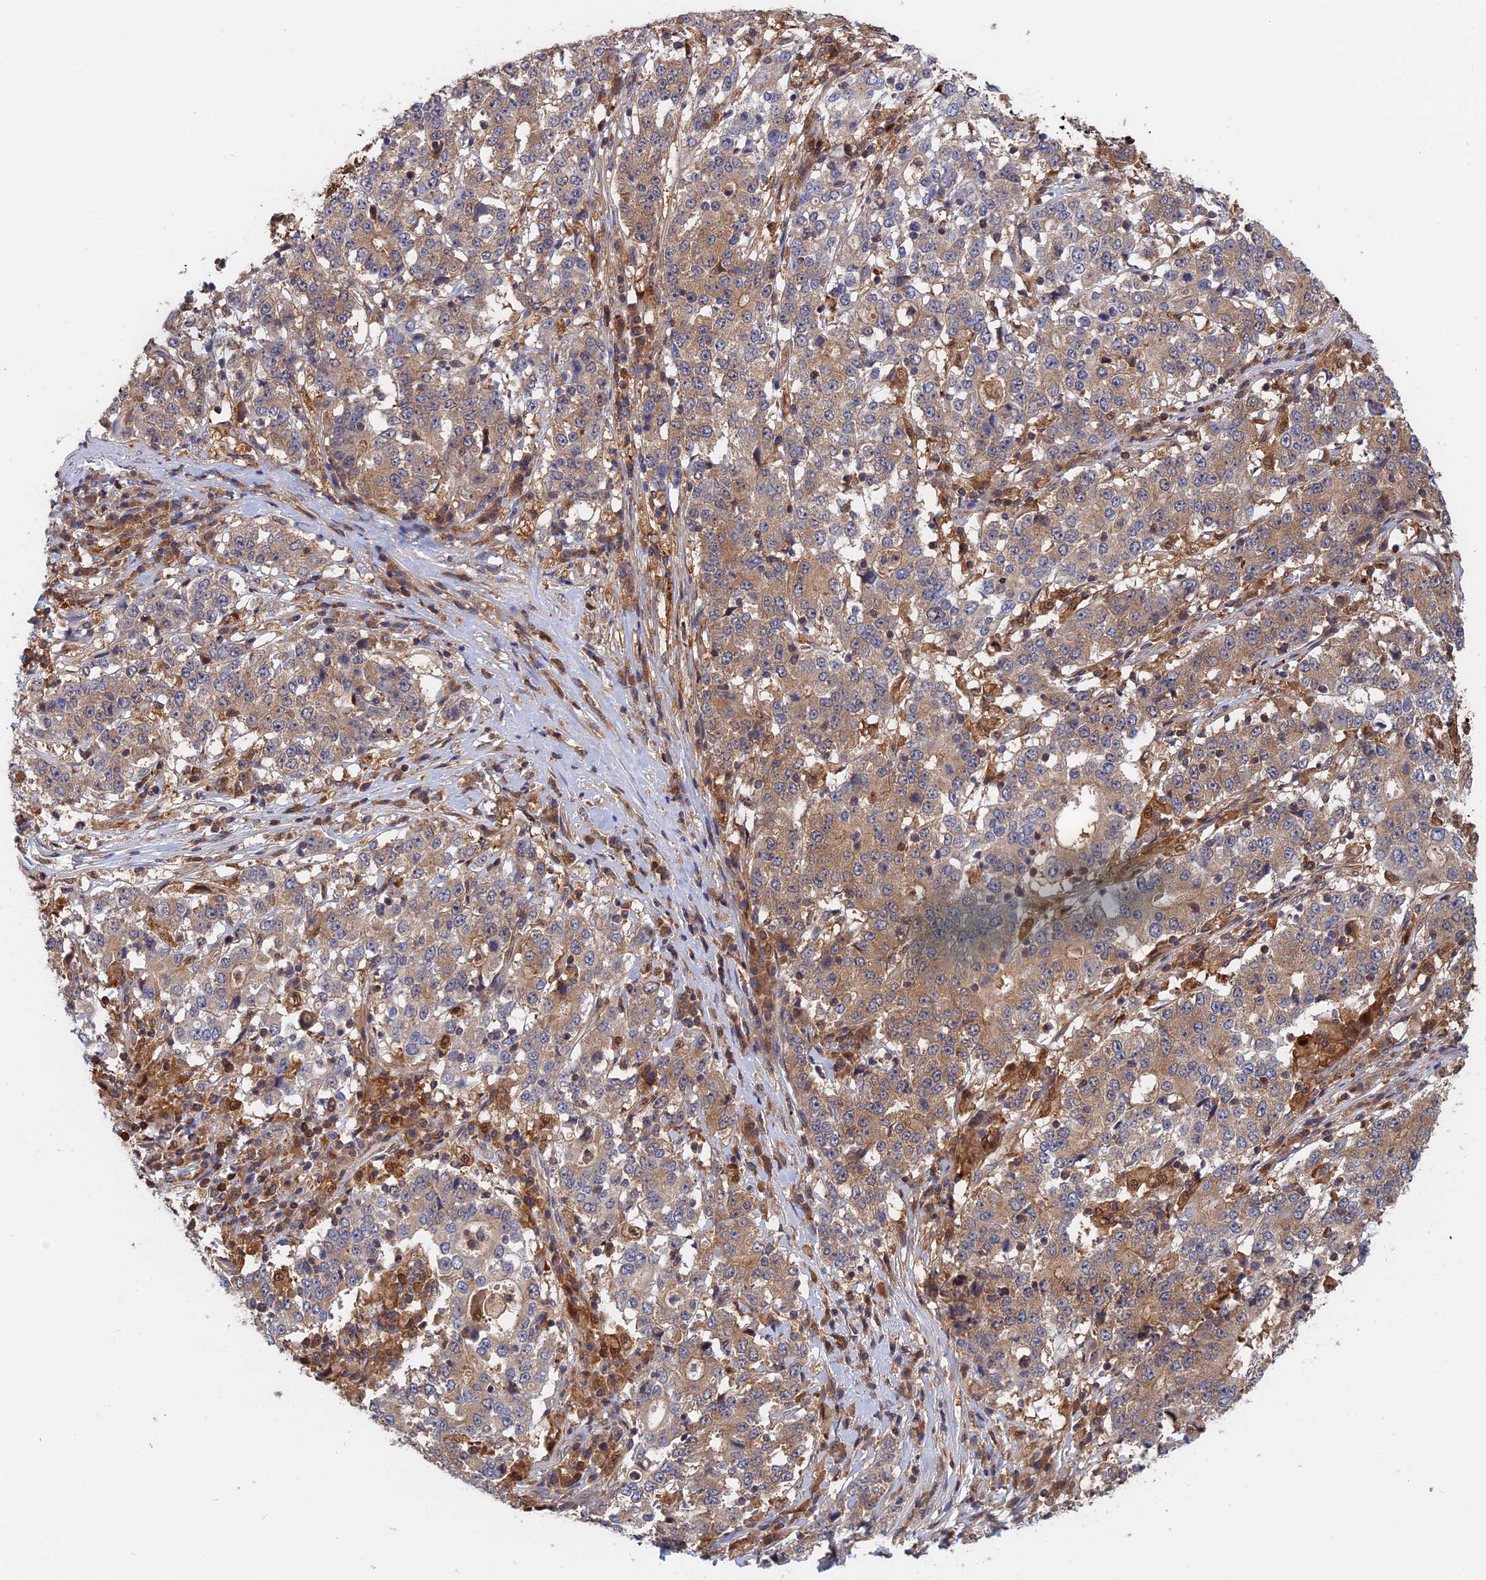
{"staining": {"intensity": "moderate", "quantity": ">75%", "location": "cytoplasmic/membranous"}, "tissue": "stomach cancer", "cell_type": "Tumor cells", "image_type": "cancer", "snomed": [{"axis": "morphology", "description": "Adenocarcinoma, NOS"}, {"axis": "topography", "description": "Stomach"}], "caption": "Tumor cells show medium levels of moderate cytoplasmic/membranous positivity in approximately >75% of cells in stomach adenocarcinoma. Using DAB (brown) and hematoxylin (blue) stains, captured at high magnification using brightfield microscopy.", "gene": "BLVRA", "patient": {"sex": "male", "age": 59}}